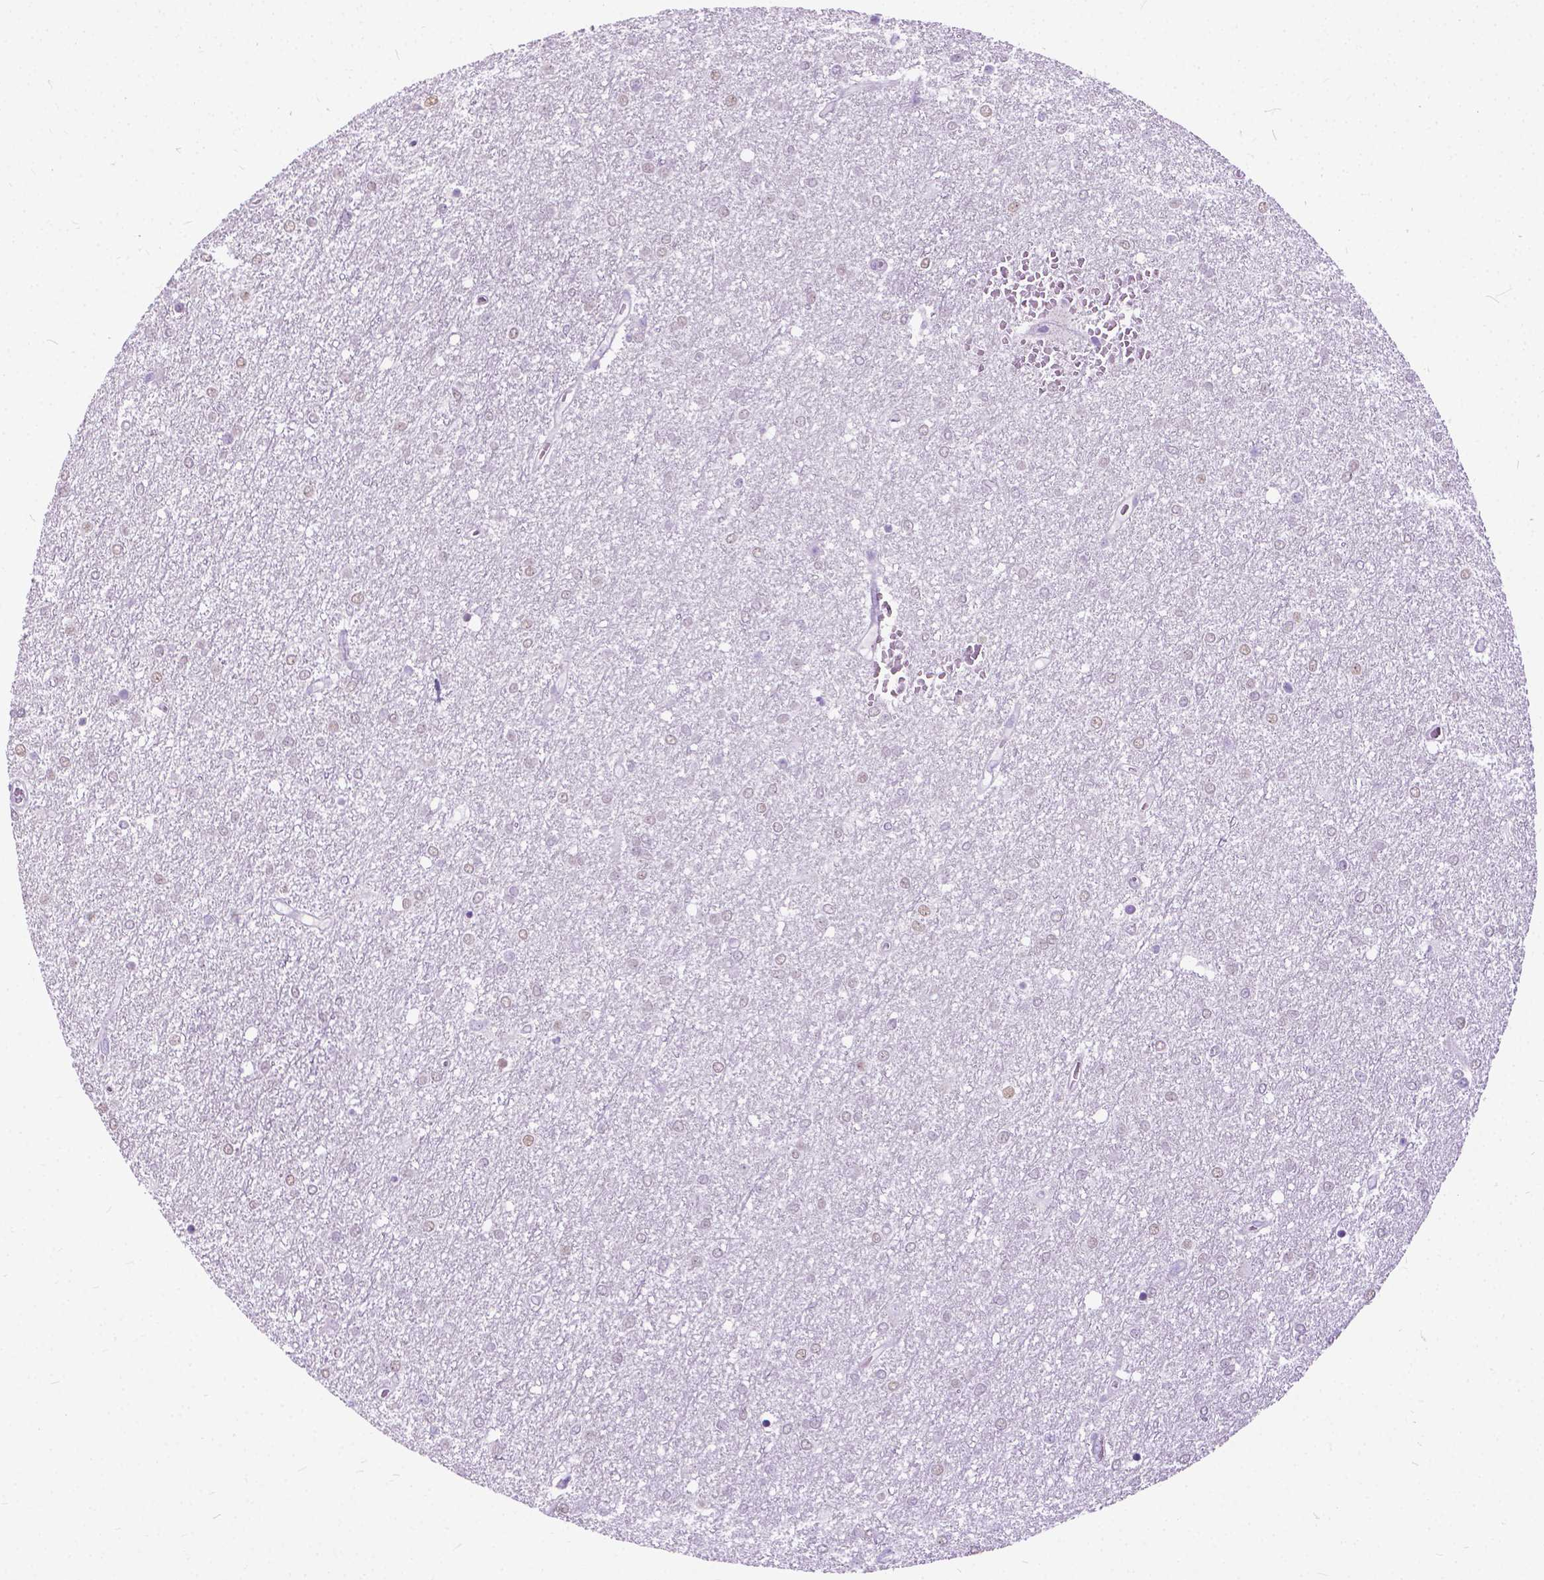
{"staining": {"intensity": "weak", "quantity": "25%-75%", "location": "nuclear"}, "tissue": "glioma", "cell_type": "Tumor cells", "image_type": "cancer", "snomed": [{"axis": "morphology", "description": "Glioma, malignant, High grade"}, {"axis": "topography", "description": "Brain"}], "caption": "DAB immunohistochemical staining of glioma displays weak nuclear protein staining in about 25%-75% of tumor cells.", "gene": "APCDD1L", "patient": {"sex": "female", "age": 61}}